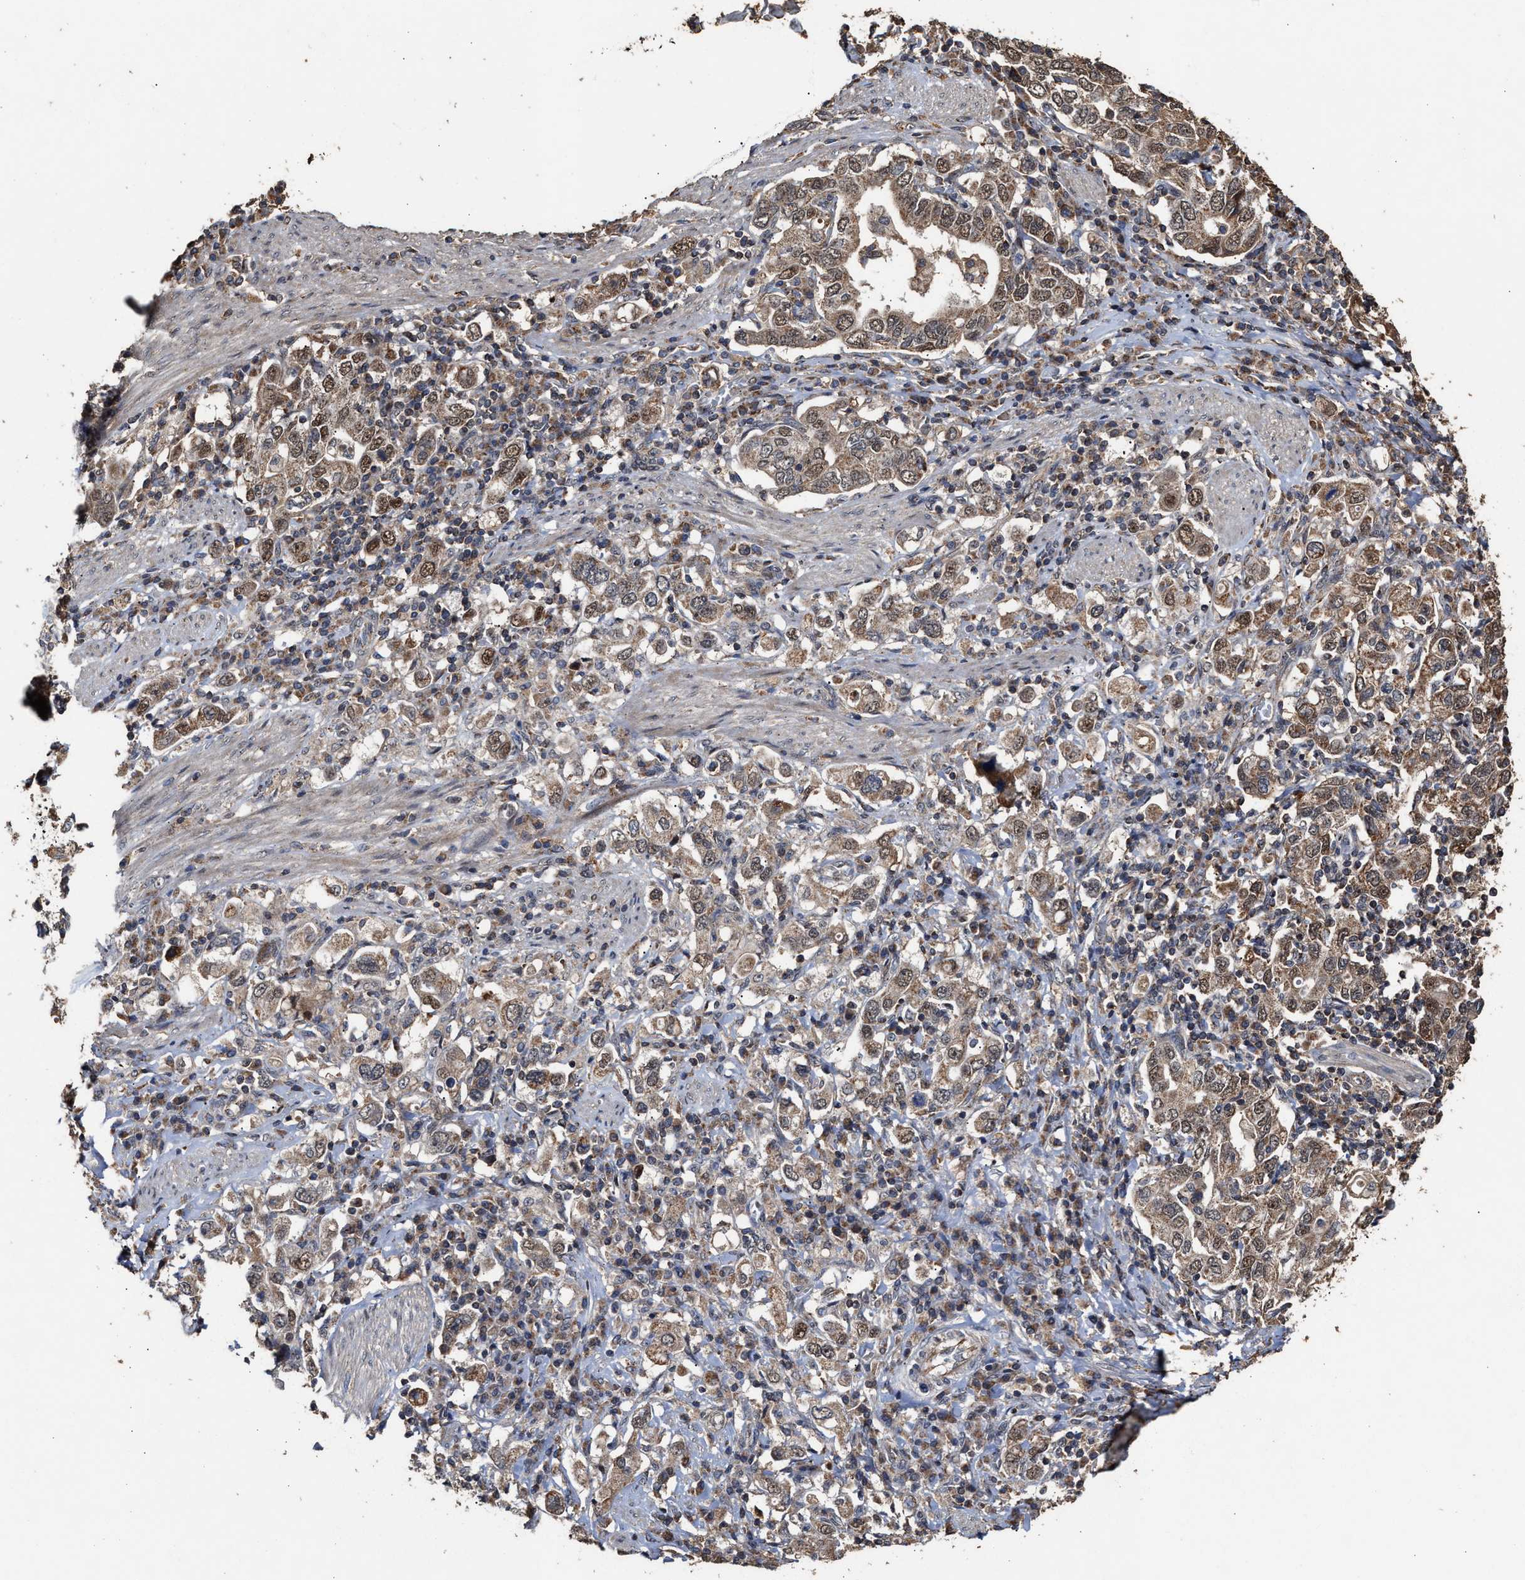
{"staining": {"intensity": "moderate", "quantity": ">75%", "location": "cytoplasmic/membranous"}, "tissue": "stomach cancer", "cell_type": "Tumor cells", "image_type": "cancer", "snomed": [{"axis": "morphology", "description": "Adenocarcinoma, NOS"}, {"axis": "topography", "description": "Stomach, upper"}], "caption": "Stomach adenocarcinoma stained for a protein (brown) demonstrates moderate cytoplasmic/membranous positive expression in approximately >75% of tumor cells.", "gene": "ZNHIT6", "patient": {"sex": "male", "age": 62}}